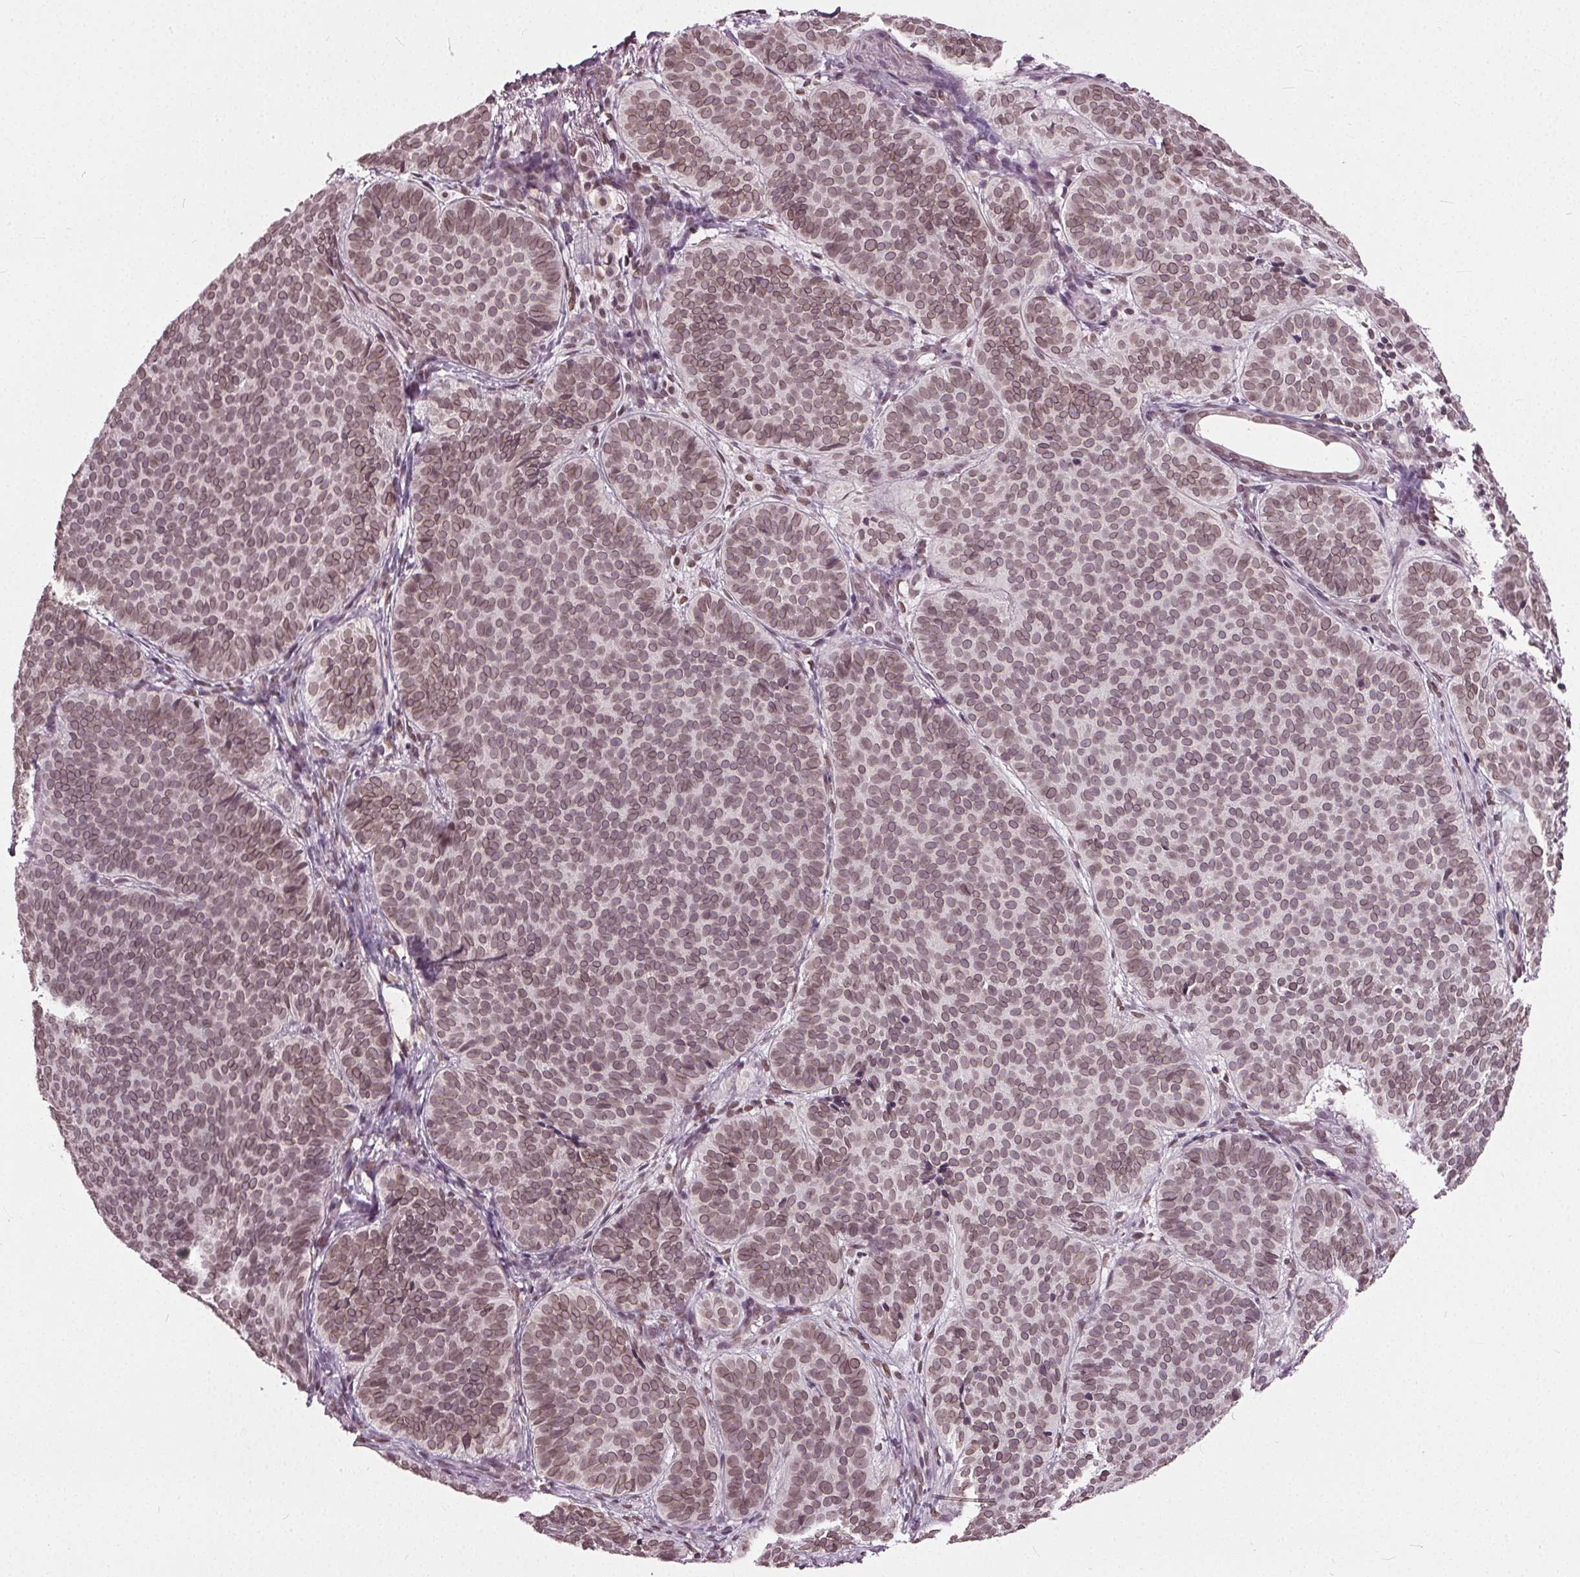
{"staining": {"intensity": "moderate", "quantity": "25%-75%", "location": "cytoplasmic/membranous,nuclear"}, "tissue": "skin cancer", "cell_type": "Tumor cells", "image_type": "cancer", "snomed": [{"axis": "morphology", "description": "Basal cell carcinoma"}, {"axis": "topography", "description": "Skin"}], "caption": "Skin cancer stained with a brown dye displays moderate cytoplasmic/membranous and nuclear positive expression in about 25%-75% of tumor cells.", "gene": "TTC39C", "patient": {"sex": "male", "age": 57}}